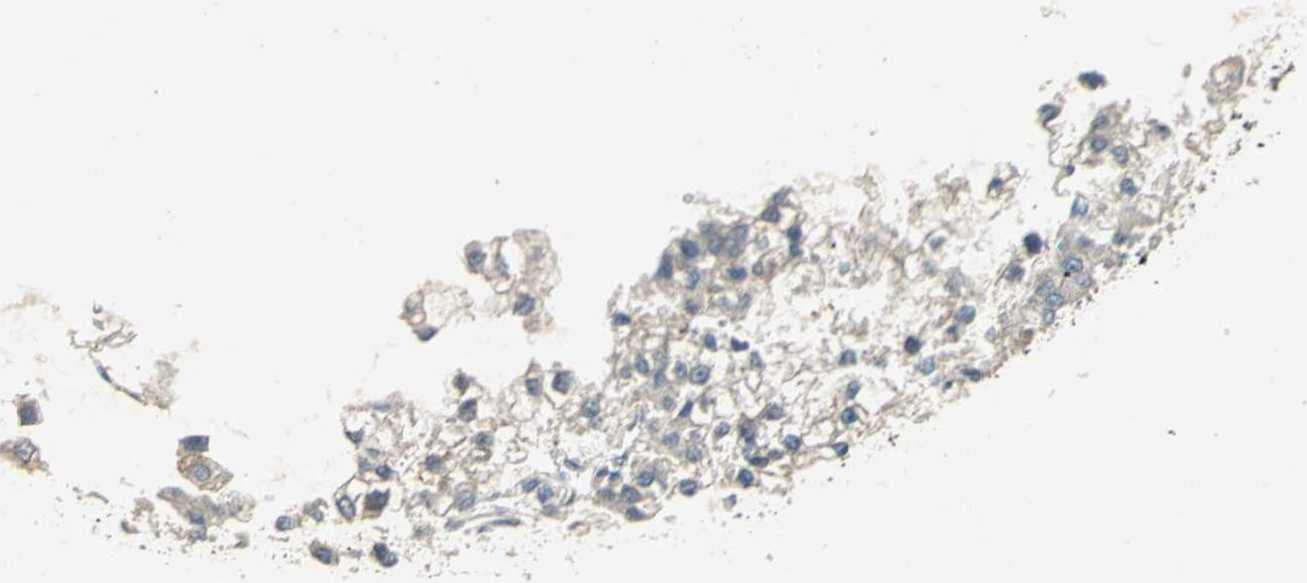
{"staining": {"intensity": "negative", "quantity": "none", "location": "none"}, "tissue": "liver cancer", "cell_type": "Tumor cells", "image_type": "cancer", "snomed": [{"axis": "morphology", "description": "Carcinoma, Hepatocellular, NOS"}, {"axis": "topography", "description": "Liver"}], "caption": "Immunohistochemistry (IHC) image of neoplastic tissue: liver hepatocellular carcinoma stained with DAB (3,3'-diaminobenzidine) shows no significant protein expression in tumor cells.", "gene": "PROC", "patient": {"sex": "female", "age": 66}}